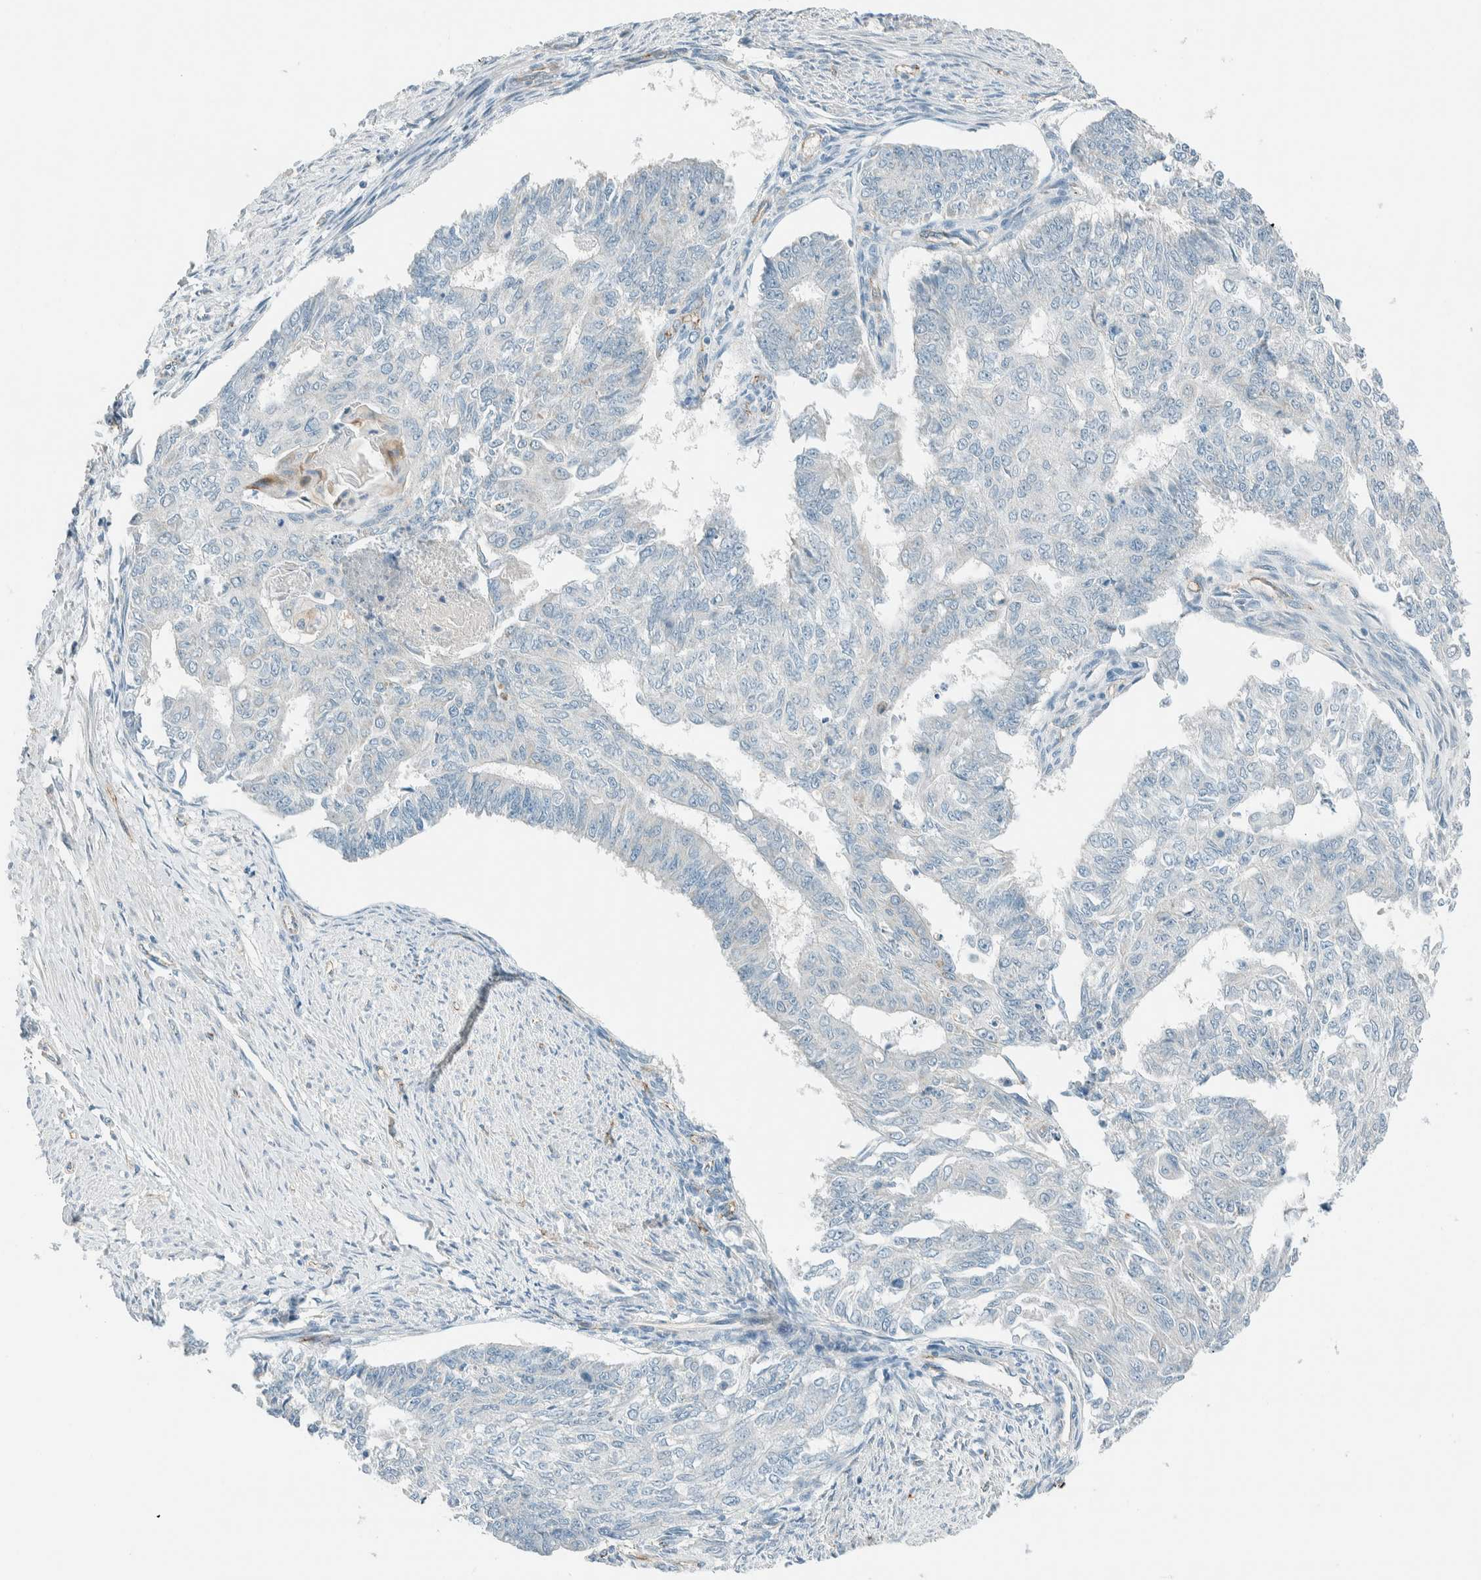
{"staining": {"intensity": "negative", "quantity": "none", "location": "none"}, "tissue": "endometrial cancer", "cell_type": "Tumor cells", "image_type": "cancer", "snomed": [{"axis": "morphology", "description": "Adenocarcinoma, NOS"}, {"axis": "topography", "description": "Endometrium"}], "caption": "DAB (3,3'-diaminobenzidine) immunohistochemical staining of adenocarcinoma (endometrial) displays no significant positivity in tumor cells.", "gene": "SLFN12", "patient": {"sex": "female", "age": 32}}